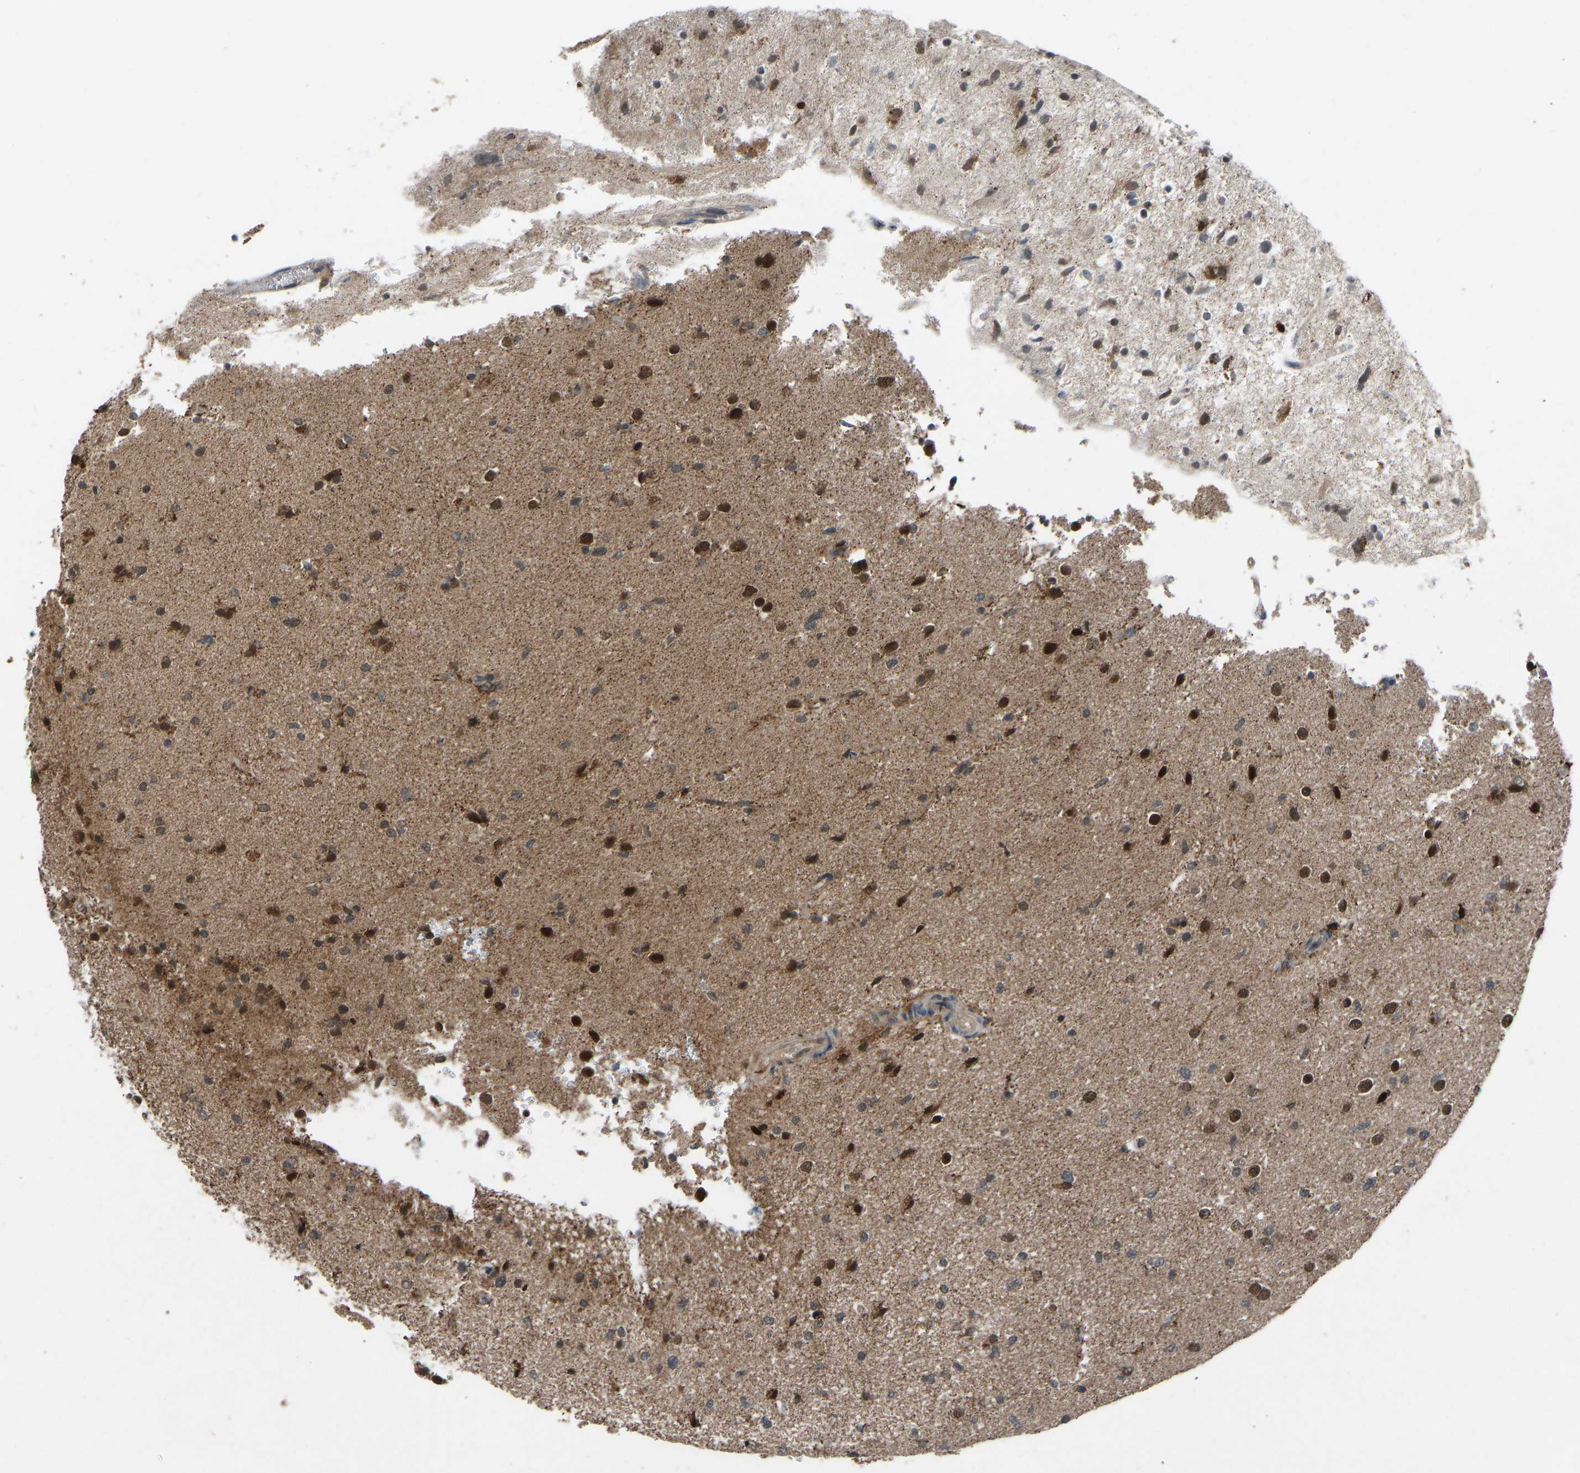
{"staining": {"intensity": "strong", "quantity": "25%-75%", "location": "nuclear"}, "tissue": "glioma", "cell_type": "Tumor cells", "image_type": "cancer", "snomed": [{"axis": "morphology", "description": "Glioma, malignant, High grade"}, {"axis": "topography", "description": "Brain"}], "caption": "A micrograph of glioma stained for a protein demonstrates strong nuclear brown staining in tumor cells.", "gene": "SLC43A1", "patient": {"sex": "male", "age": 33}}